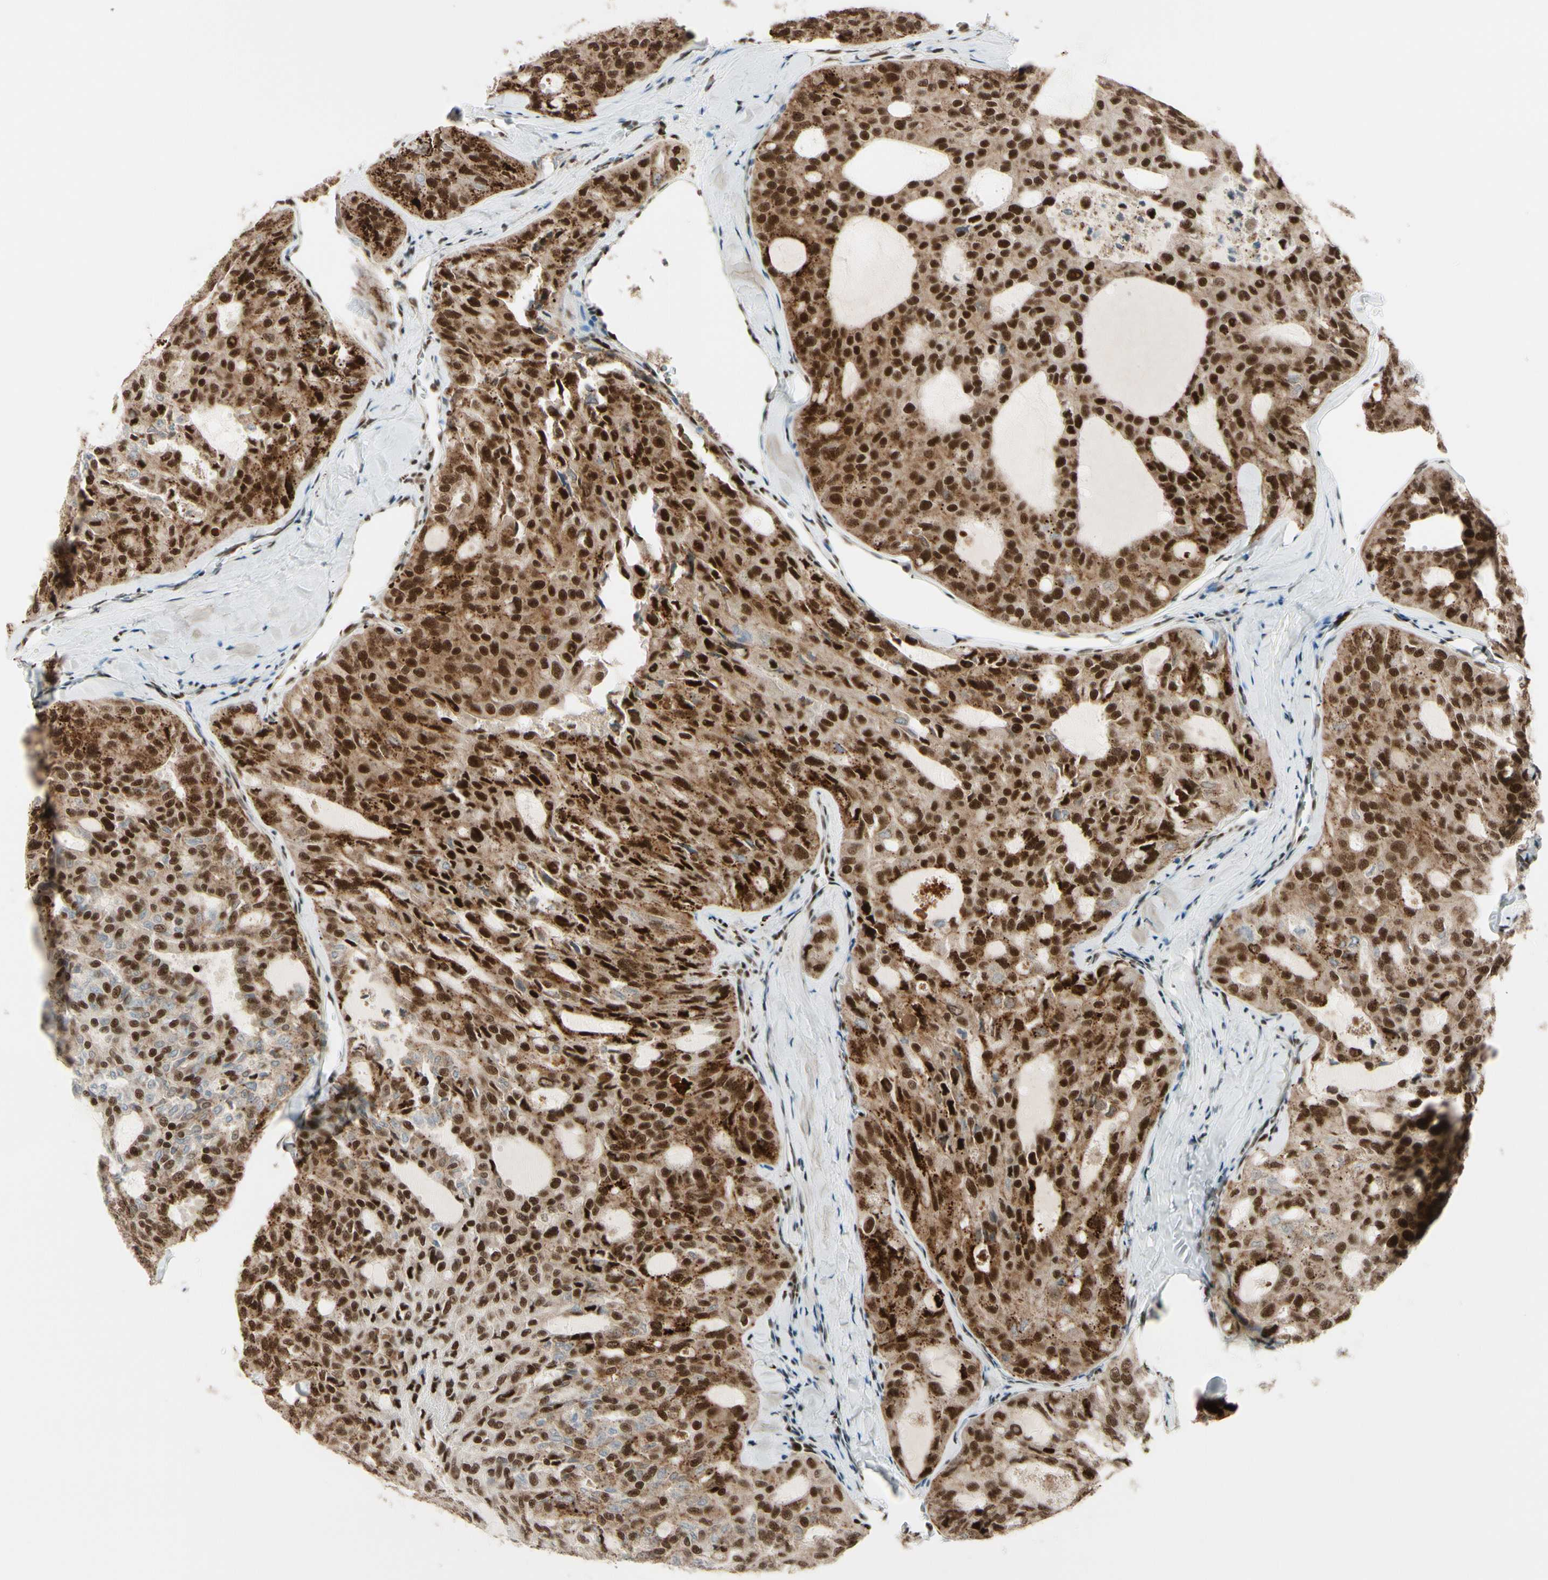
{"staining": {"intensity": "strong", "quantity": ">75%", "location": "cytoplasmic/membranous,nuclear"}, "tissue": "thyroid cancer", "cell_type": "Tumor cells", "image_type": "cancer", "snomed": [{"axis": "morphology", "description": "Follicular adenoma carcinoma, NOS"}, {"axis": "topography", "description": "Thyroid gland"}], "caption": "IHC micrograph of thyroid follicular adenoma carcinoma stained for a protein (brown), which exhibits high levels of strong cytoplasmic/membranous and nuclear staining in about >75% of tumor cells.", "gene": "CHAMP1", "patient": {"sex": "male", "age": 75}}